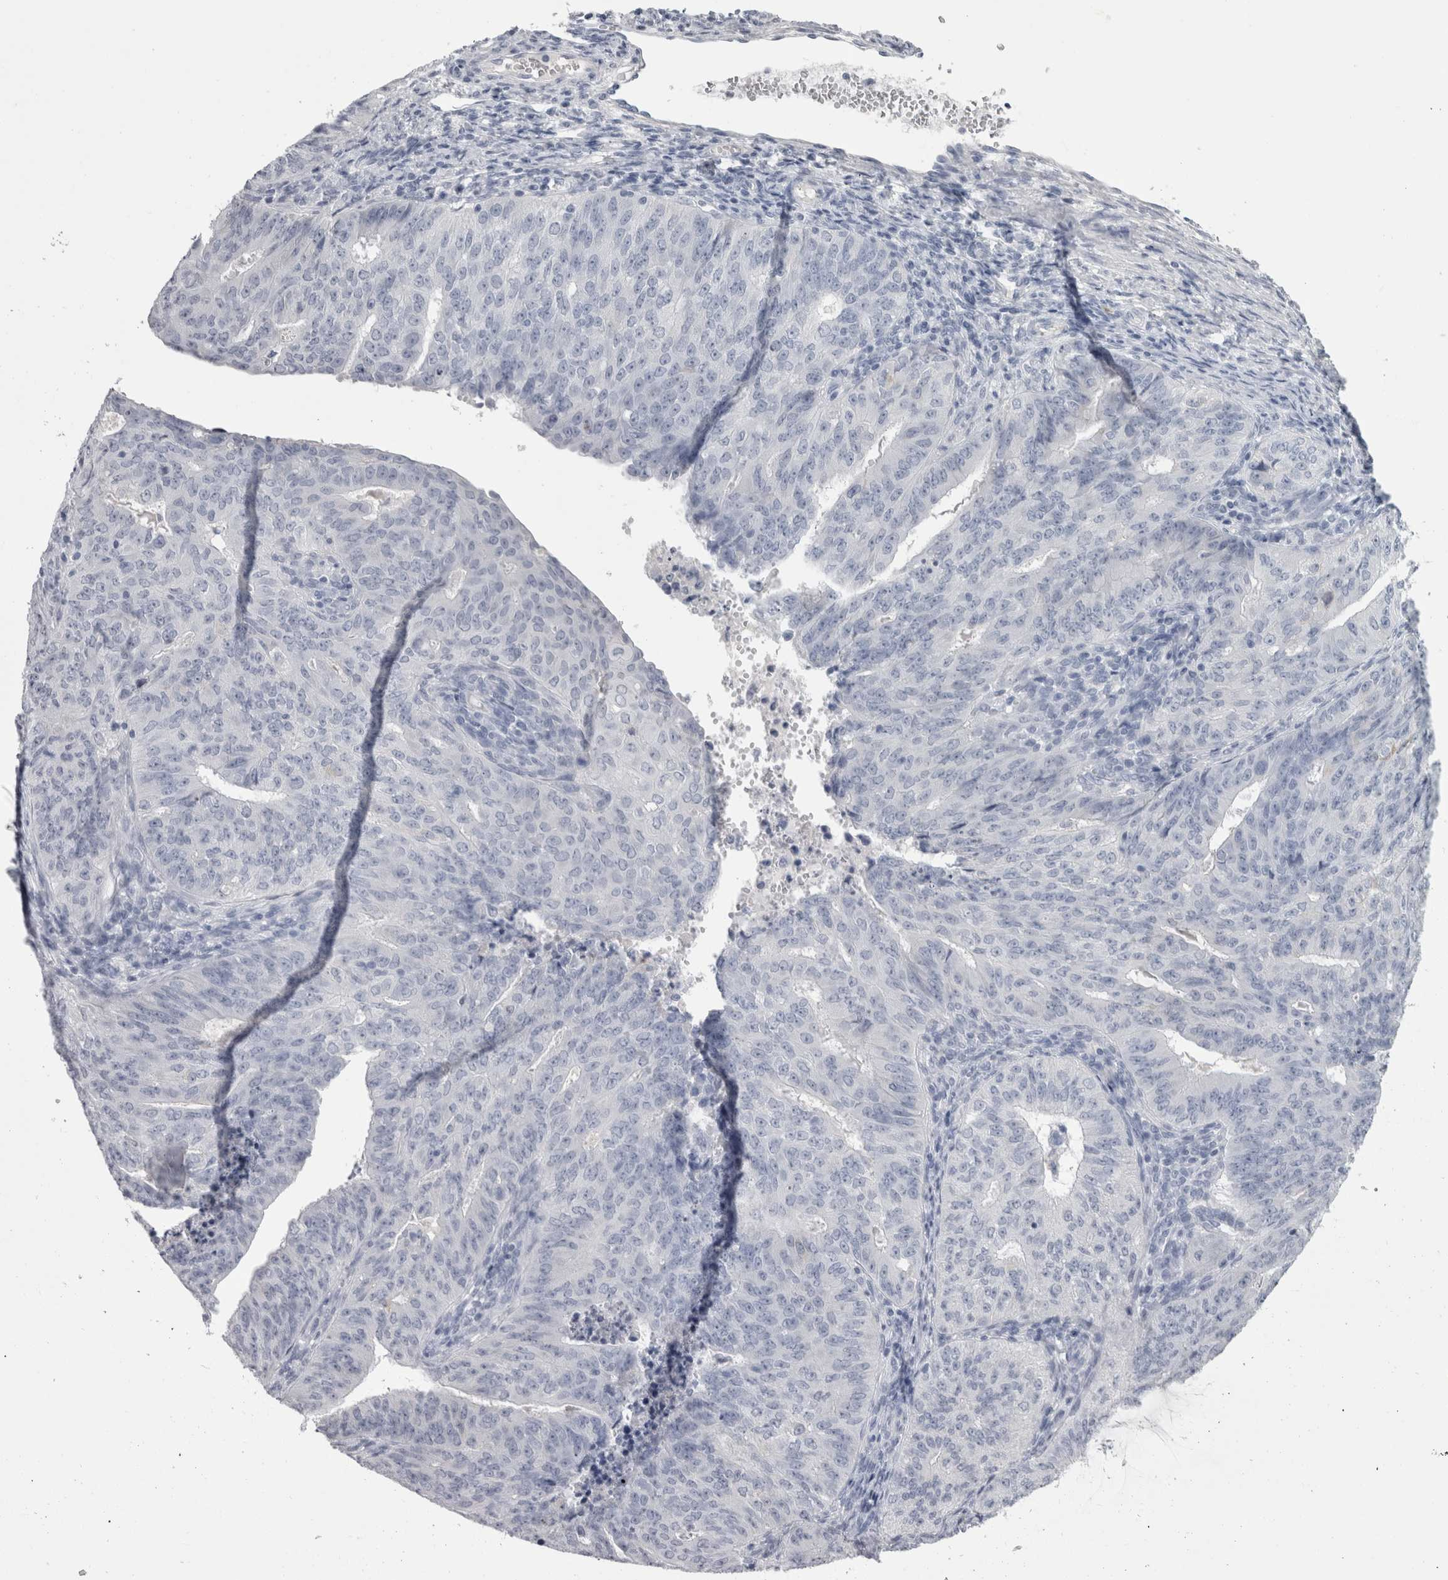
{"staining": {"intensity": "negative", "quantity": "none", "location": "none"}, "tissue": "endometrial cancer", "cell_type": "Tumor cells", "image_type": "cancer", "snomed": [{"axis": "morphology", "description": "Adenocarcinoma, NOS"}, {"axis": "topography", "description": "Endometrium"}], "caption": "This micrograph is of endometrial cancer stained with IHC to label a protein in brown with the nuclei are counter-stained blue. There is no expression in tumor cells.", "gene": "ADAM2", "patient": {"sex": "female", "age": 32}}